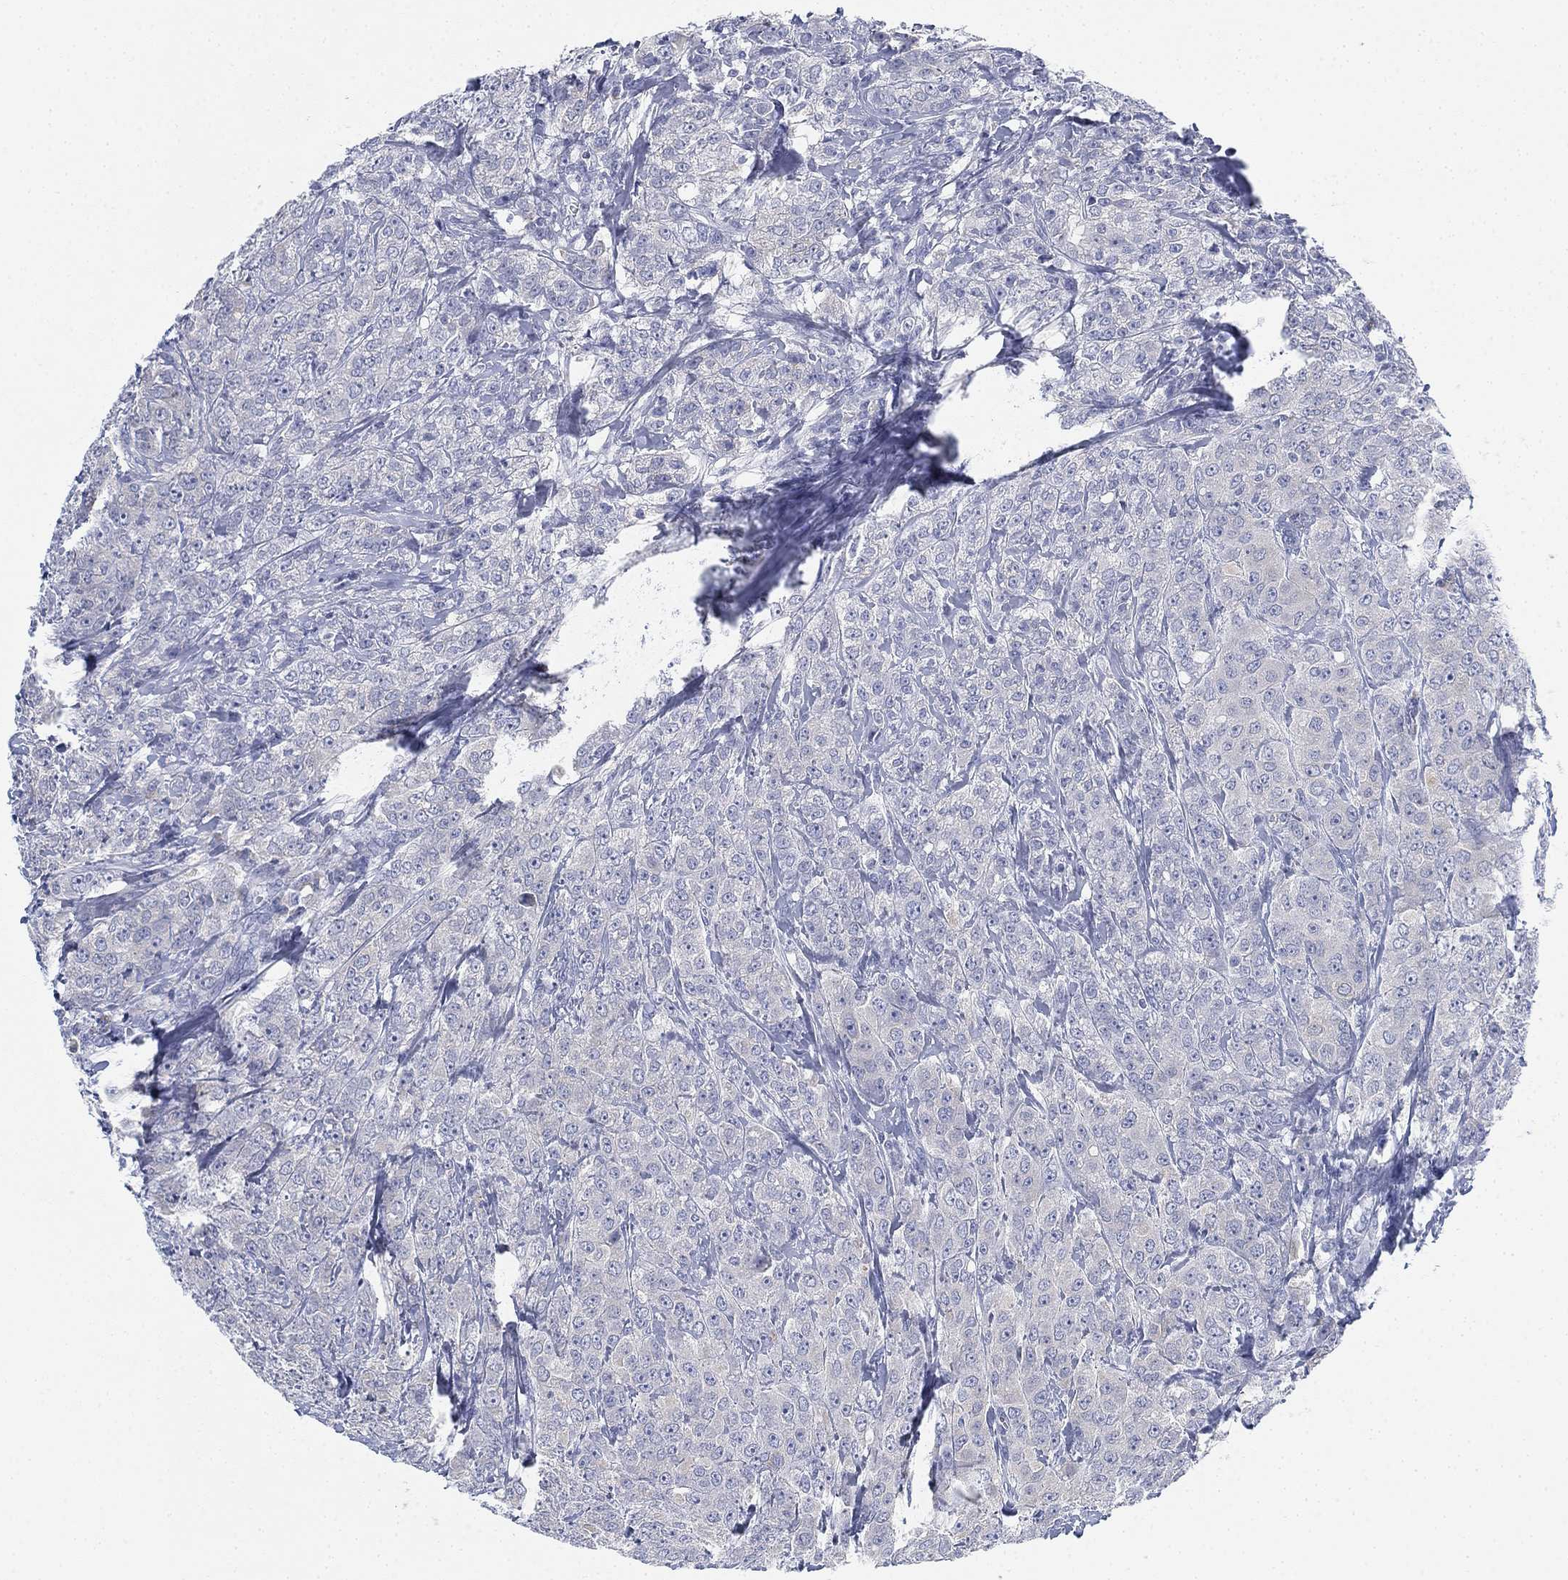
{"staining": {"intensity": "negative", "quantity": "none", "location": "none"}, "tissue": "breast cancer", "cell_type": "Tumor cells", "image_type": "cancer", "snomed": [{"axis": "morphology", "description": "Duct carcinoma"}, {"axis": "topography", "description": "Breast"}], "caption": "The micrograph exhibits no staining of tumor cells in intraductal carcinoma (breast).", "gene": "GCNA", "patient": {"sex": "female", "age": 43}}